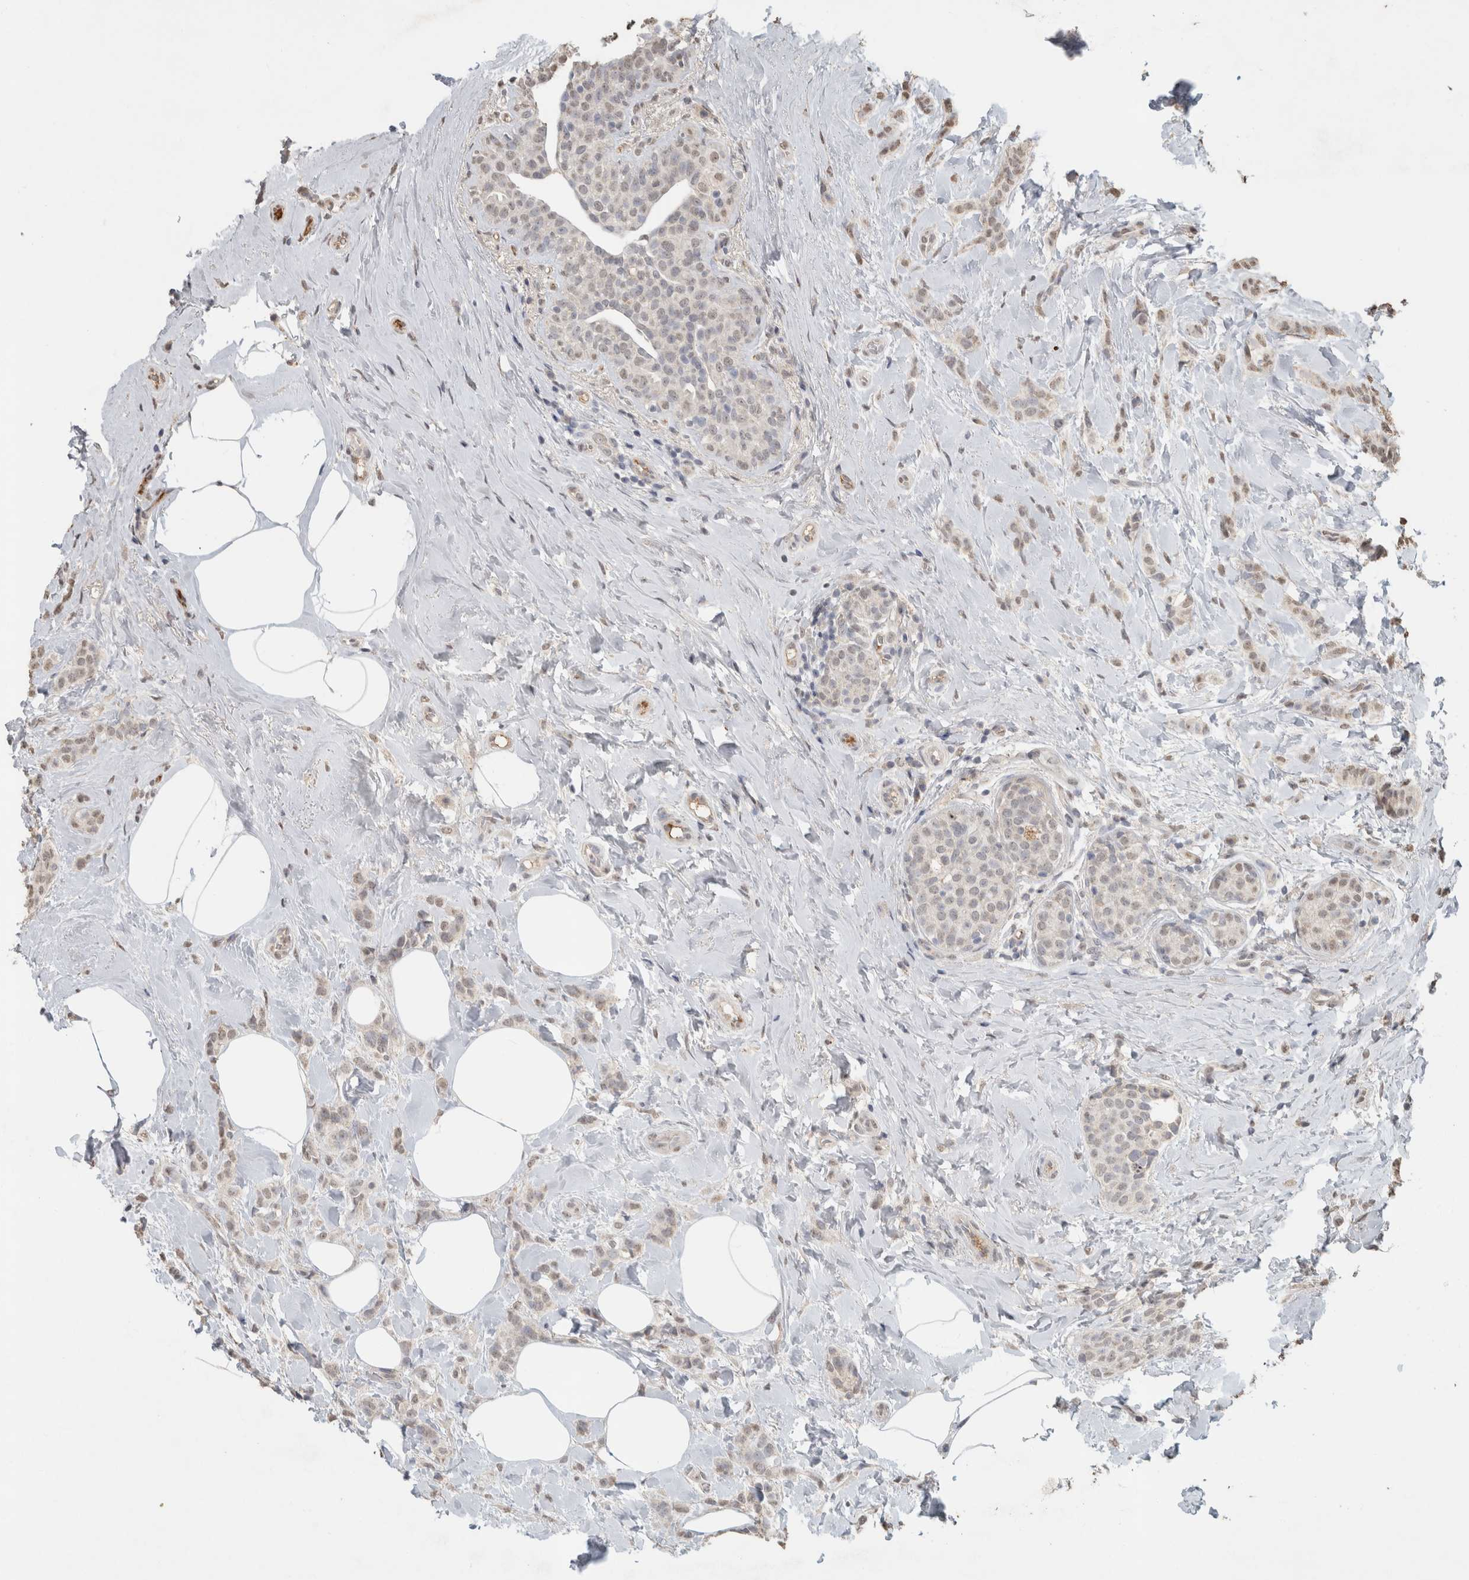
{"staining": {"intensity": "weak", "quantity": "<25%", "location": "nuclear"}, "tissue": "breast cancer", "cell_type": "Tumor cells", "image_type": "cancer", "snomed": [{"axis": "morphology", "description": "Lobular carcinoma, in situ"}, {"axis": "morphology", "description": "Lobular carcinoma"}, {"axis": "topography", "description": "Breast"}], "caption": "Breast lobular carcinoma in situ was stained to show a protein in brown. There is no significant positivity in tumor cells. (DAB (3,3'-diaminobenzidine) IHC with hematoxylin counter stain).", "gene": "FAM3A", "patient": {"sex": "female", "age": 41}}